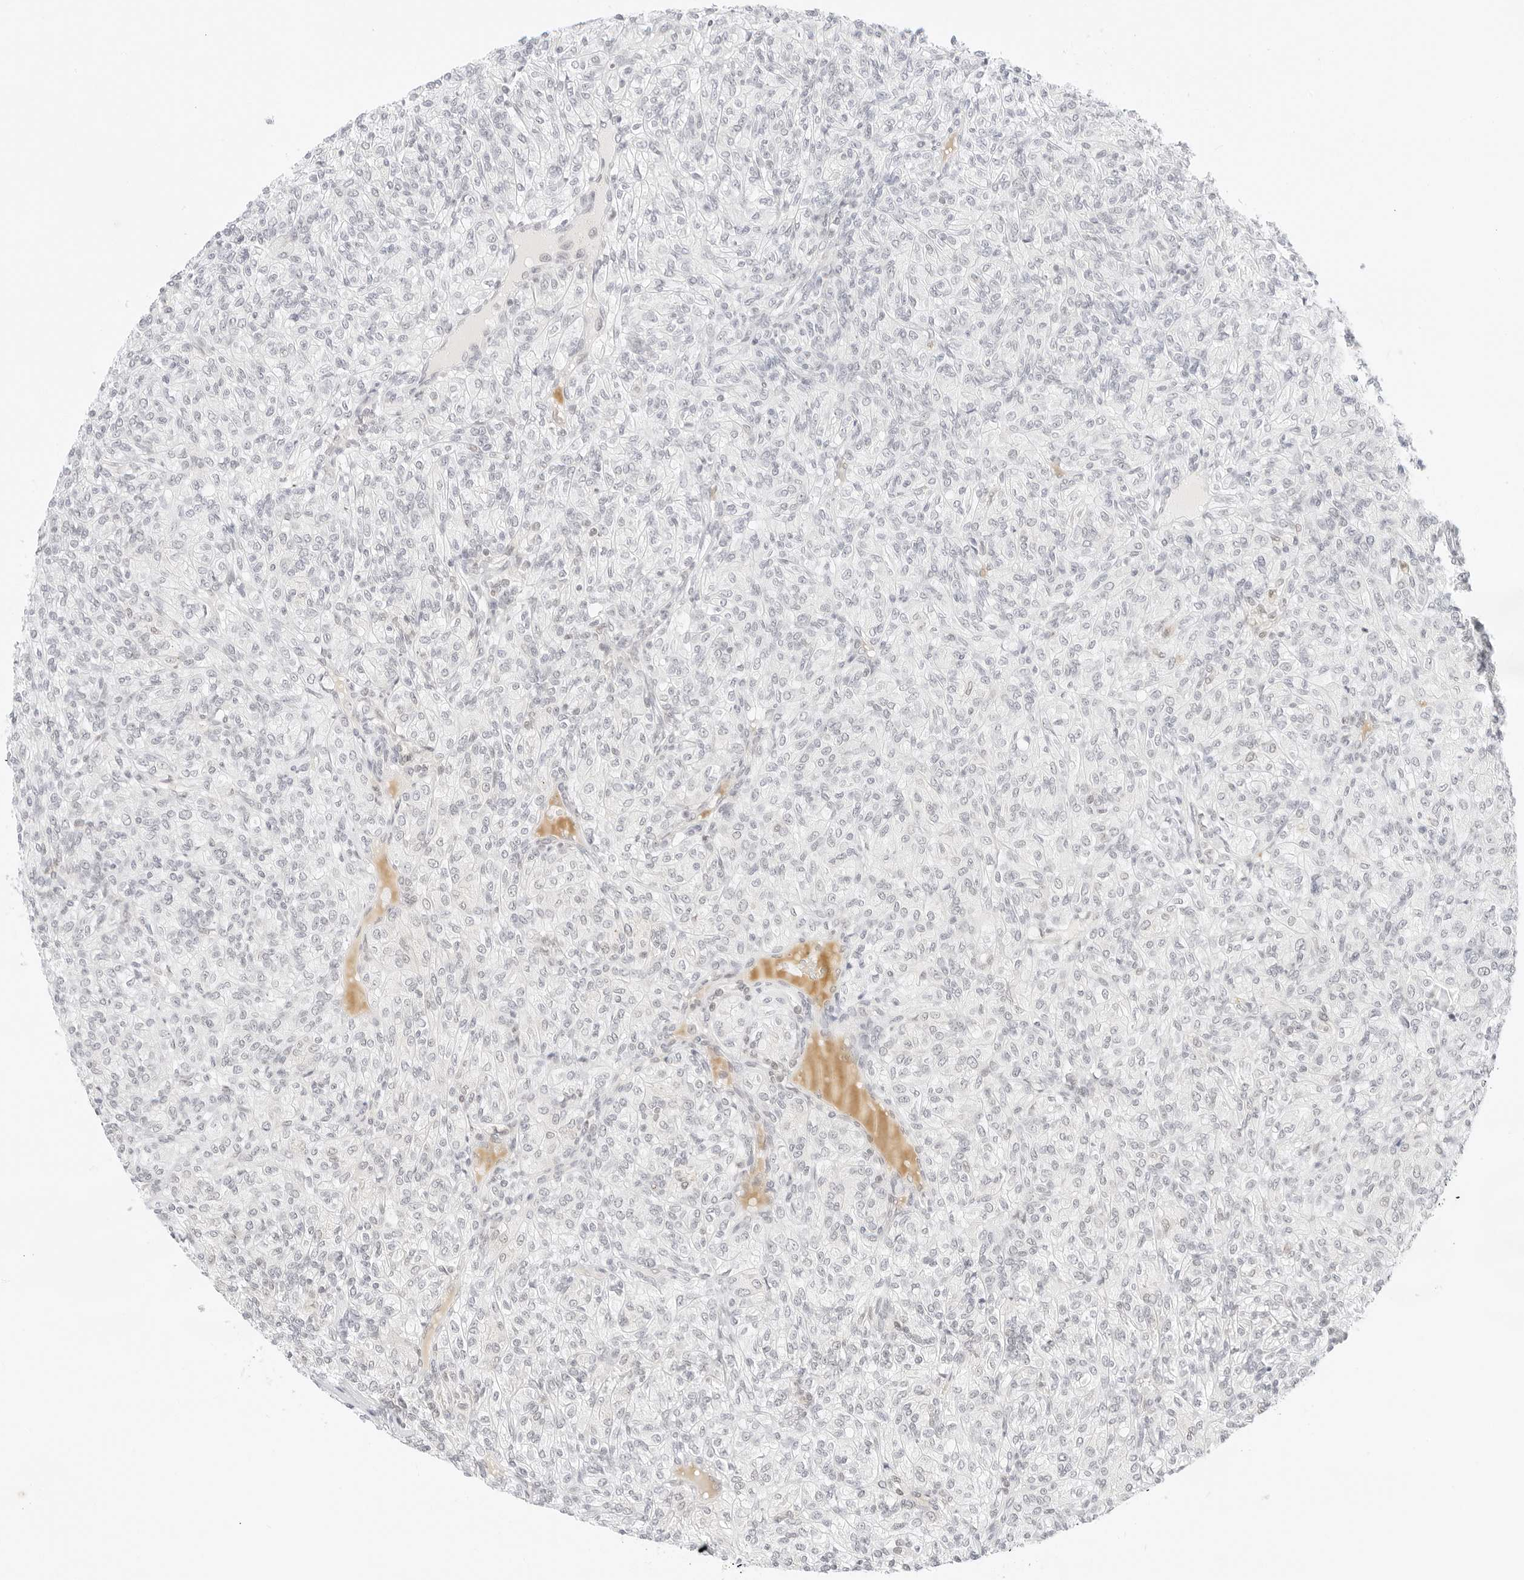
{"staining": {"intensity": "negative", "quantity": "none", "location": "none"}, "tissue": "renal cancer", "cell_type": "Tumor cells", "image_type": "cancer", "snomed": [{"axis": "morphology", "description": "Adenocarcinoma, NOS"}, {"axis": "topography", "description": "Kidney"}], "caption": "Photomicrograph shows no significant protein expression in tumor cells of renal cancer (adenocarcinoma). (DAB immunohistochemistry (IHC), high magnification).", "gene": "POLR3C", "patient": {"sex": "male", "age": 77}}